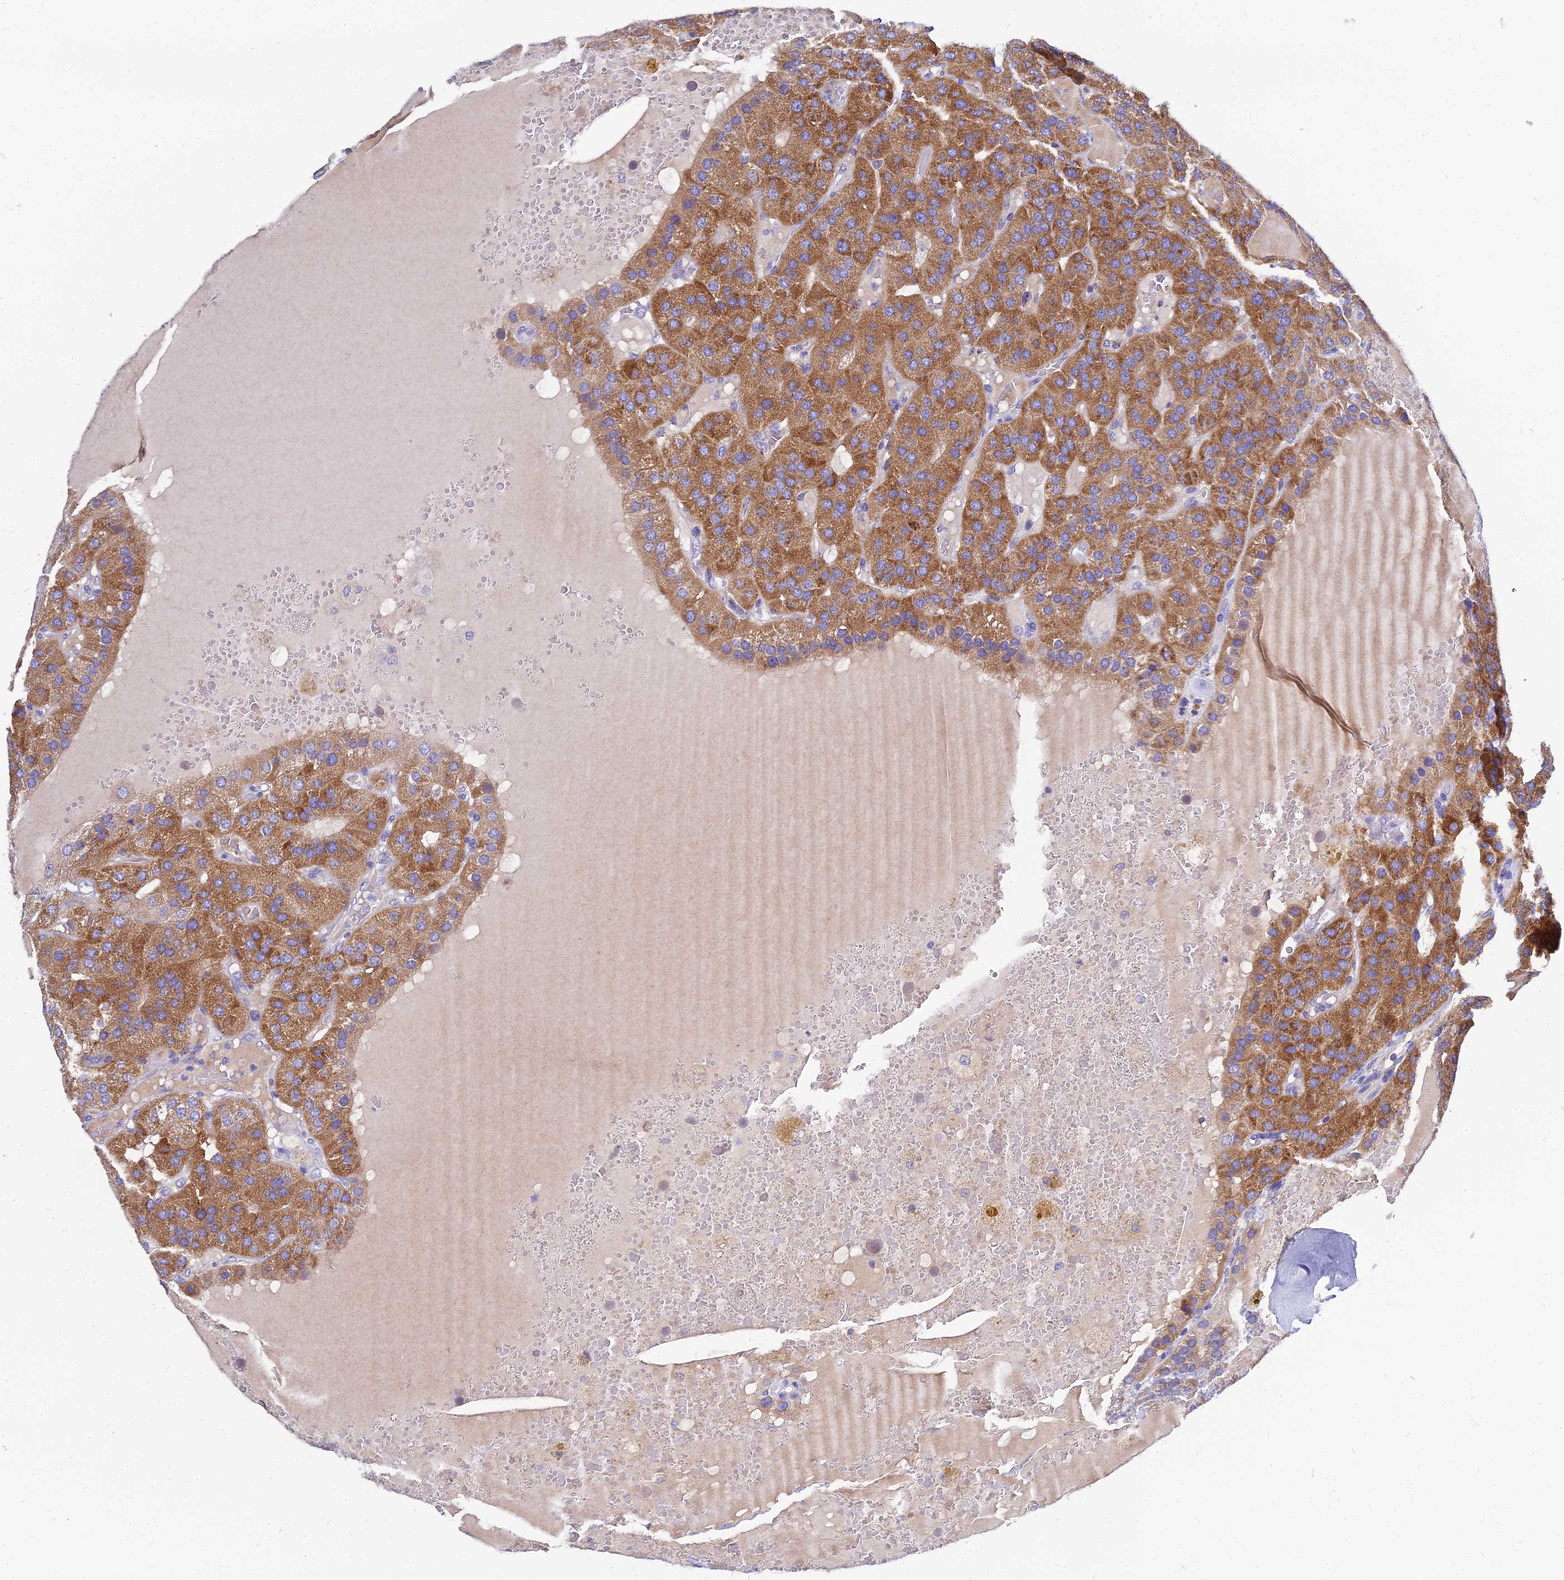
{"staining": {"intensity": "moderate", "quantity": ">75%", "location": "cytoplasmic/membranous"}, "tissue": "parathyroid gland", "cell_type": "Glandular cells", "image_type": "normal", "snomed": [{"axis": "morphology", "description": "Normal tissue, NOS"}, {"axis": "morphology", "description": "Adenoma, NOS"}, {"axis": "topography", "description": "Parathyroid gland"}], "caption": "Moderate cytoplasmic/membranous positivity is present in about >75% of glandular cells in normal parathyroid gland. (brown staining indicates protein expression, while blue staining denotes nuclei).", "gene": "NPY", "patient": {"sex": "female", "age": 86}}